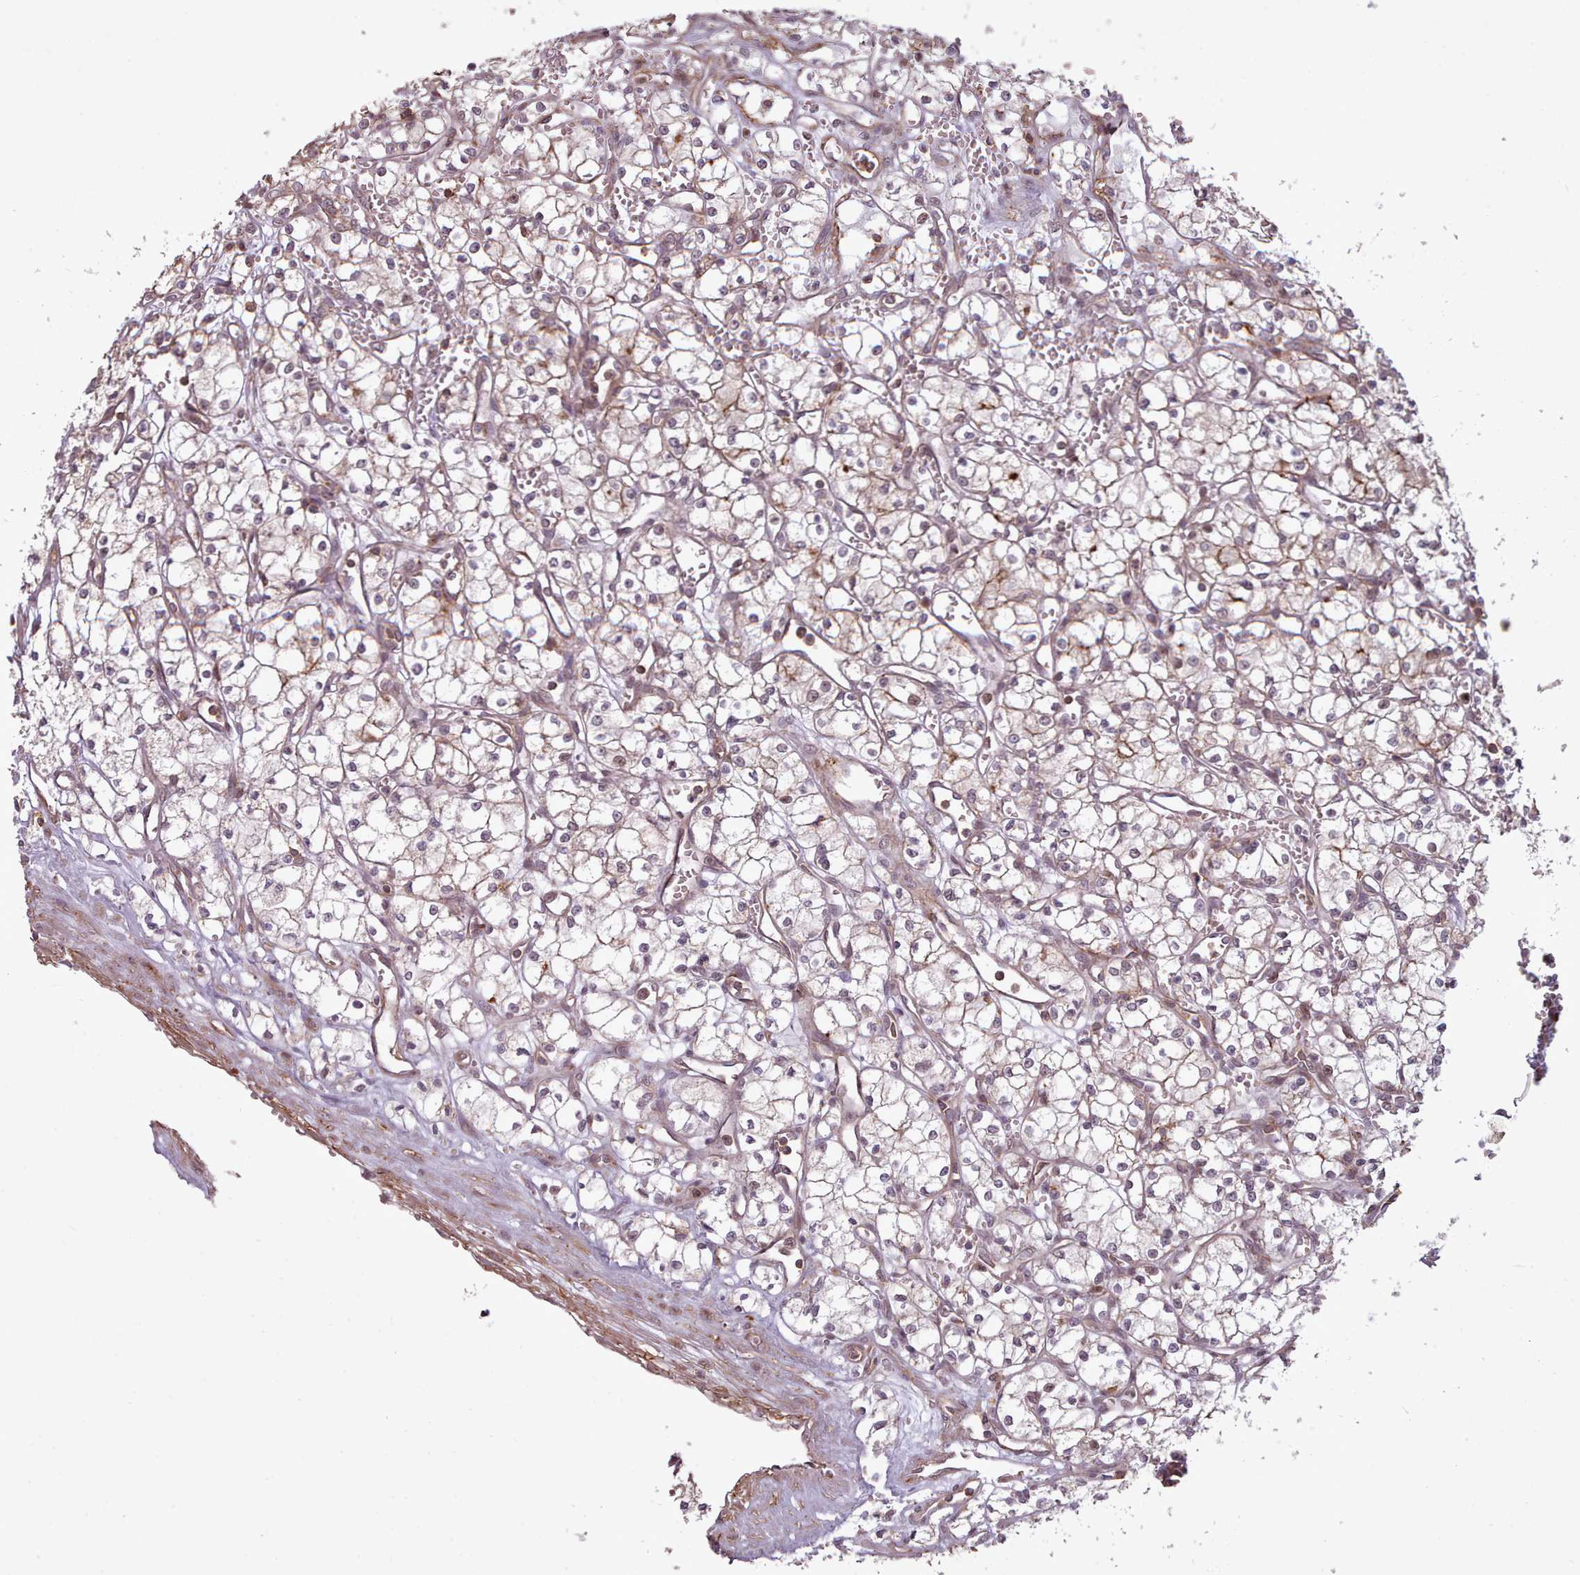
{"staining": {"intensity": "weak", "quantity": "25%-75%", "location": "cytoplasmic/membranous"}, "tissue": "renal cancer", "cell_type": "Tumor cells", "image_type": "cancer", "snomed": [{"axis": "morphology", "description": "Adenocarcinoma, NOS"}, {"axis": "topography", "description": "Kidney"}], "caption": "Human renal adenocarcinoma stained with a brown dye demonstrates weak cytoplasmic/membranous positive staining in about 25%-75% of tumor cells.", "gene": "ZMYM4", "patient": {"sex": "male", "age": 59}}